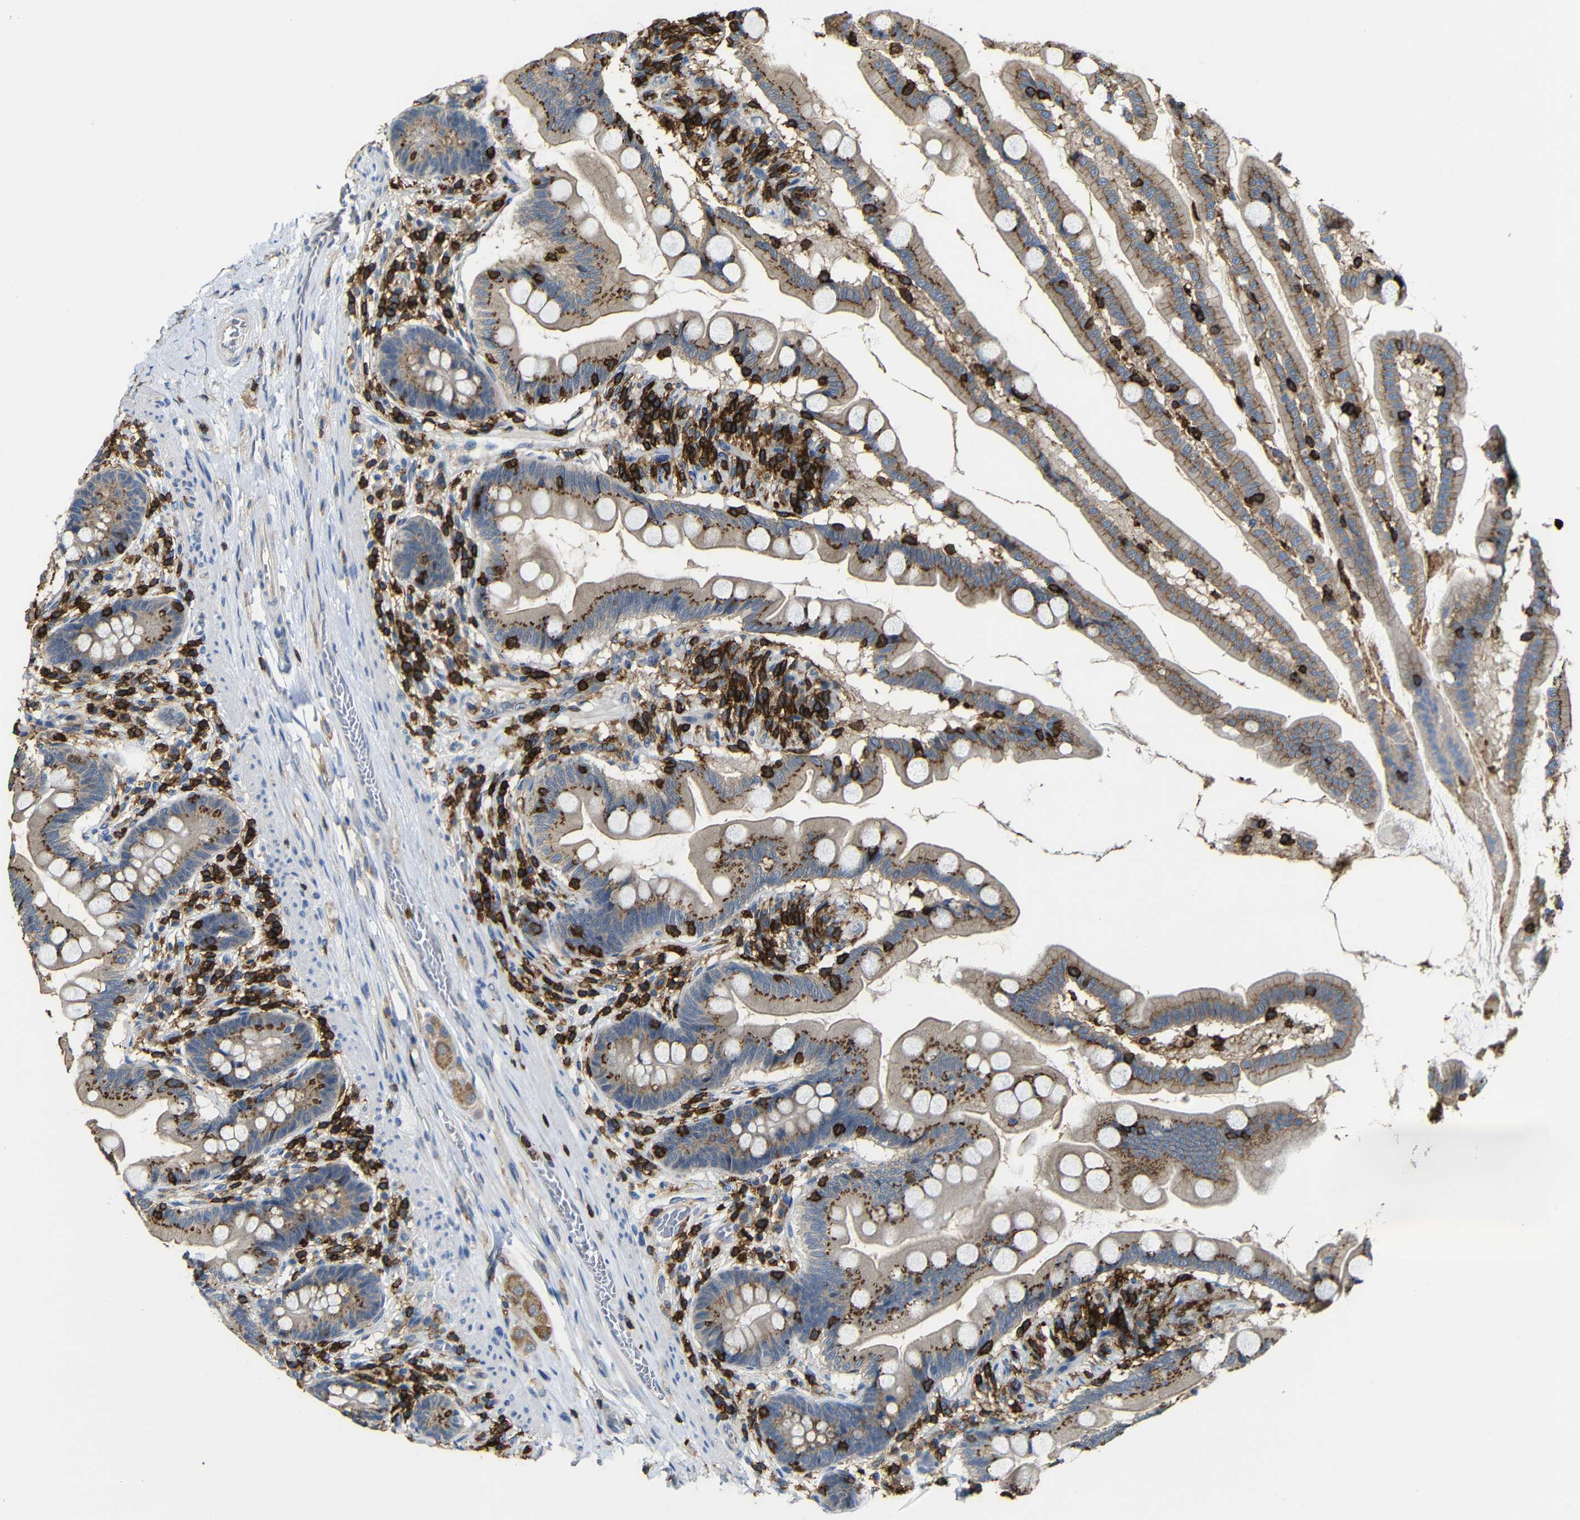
{"staining": {"intensity": "moderate", "quantity": ">75%", "location": "cytoplasmic/membranous"}, "tissue": "small intestine", "cell_type": "Glandular cells", "image_type": "normal", "snomed": [{"axis": "morphology", "description": "Normal tissue, NOS"}, {"axis": "topography", "description": "Small intestine"}], "caption": "Immunohistochemistry of unremarkable human small intestine demonstrates medium levels of moderate cytoplasmic/membranous positivity in about >75% of glandular cells. The protein of interest is shown in brown color, while the nuclei are stained blue.", "gene": "P2RY12", "patient": {"sex": "female", "age": 56}}